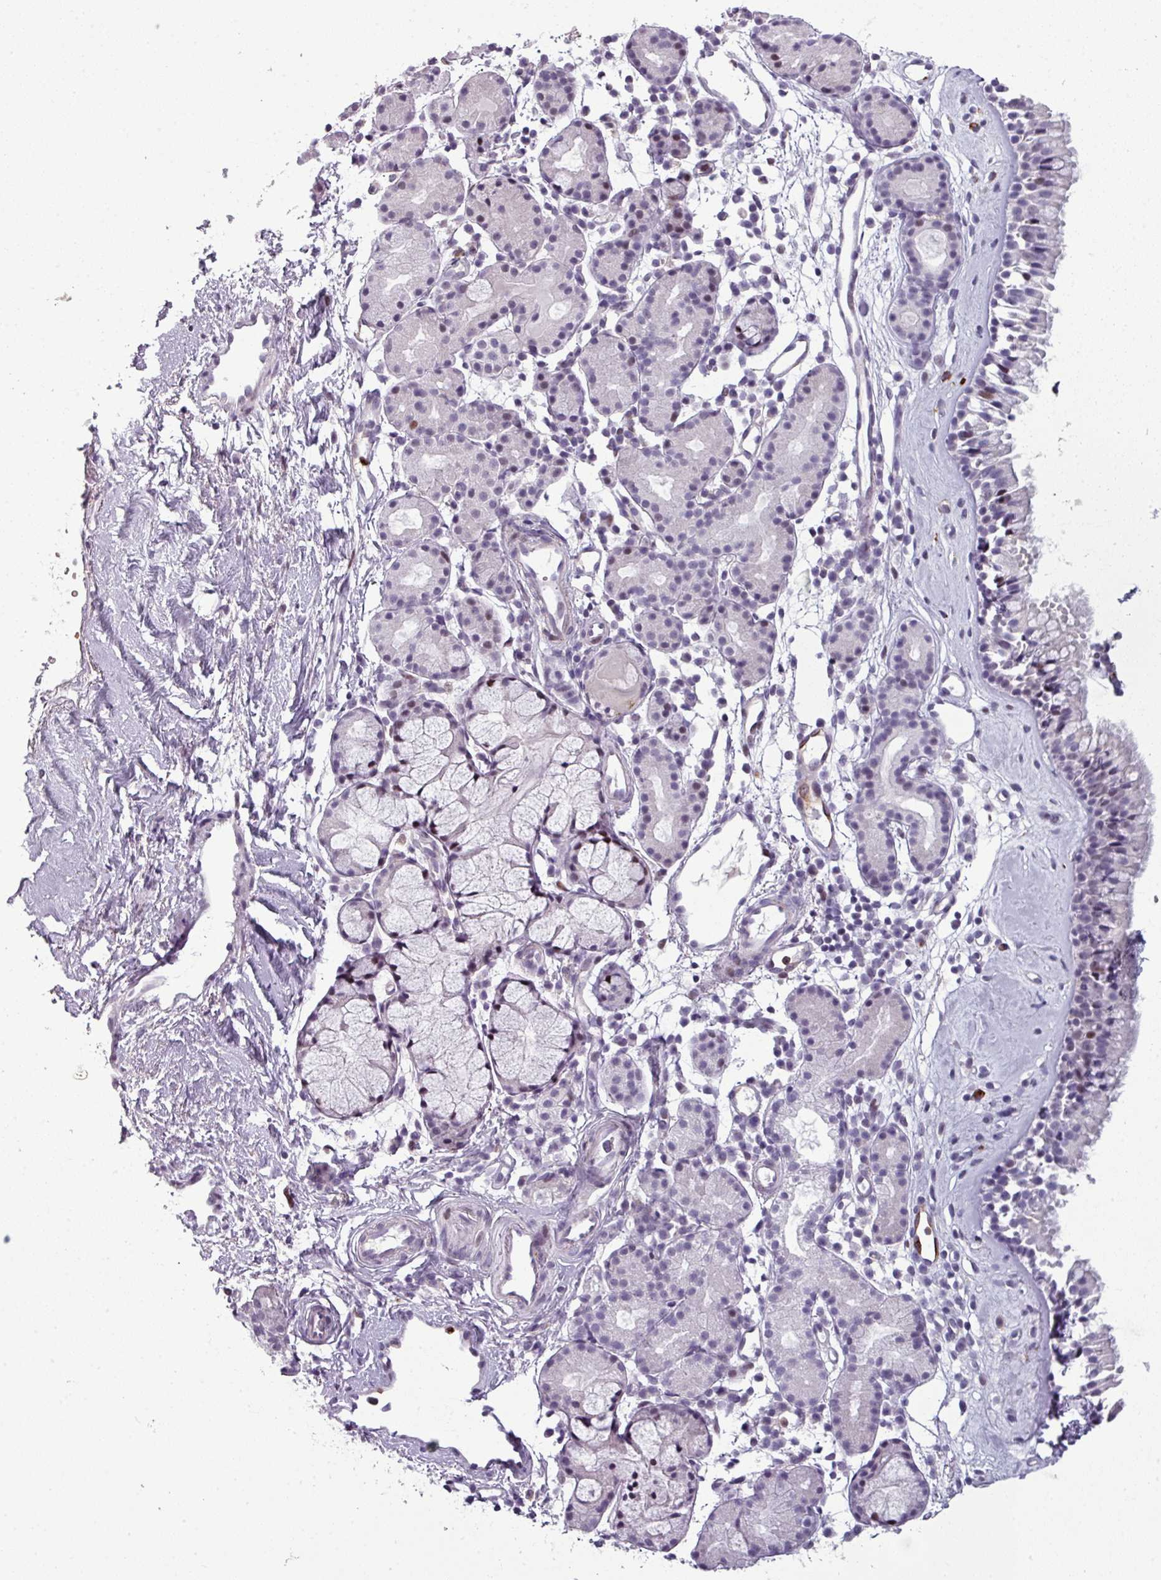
{"staining": {"intensity": "moderate", "quantity": "<25%", "location": "nuclear"}, "tissue": "nasopharynx", "cell_type": "Respiratory epithelial cells", "image_type": "normal", "snomed": [{"axis": "morphology", "description": "Normal tissue, NOS"}, {"axis": "topography", "description": "Nasopharynx"}], "caption": "Brown immunohistochemical staining in benign human nasopharynx reveals moderate nuclear staining in about <25% of respiratory epithelial cells. The staining was performed using DAB to visualize the protein expression in brown, while the nuclei were stained in blue with hematoxylin (Magnification: 20x).", "gene": "TMEFF1", "patient": {"sex": "male", "age": 82}}